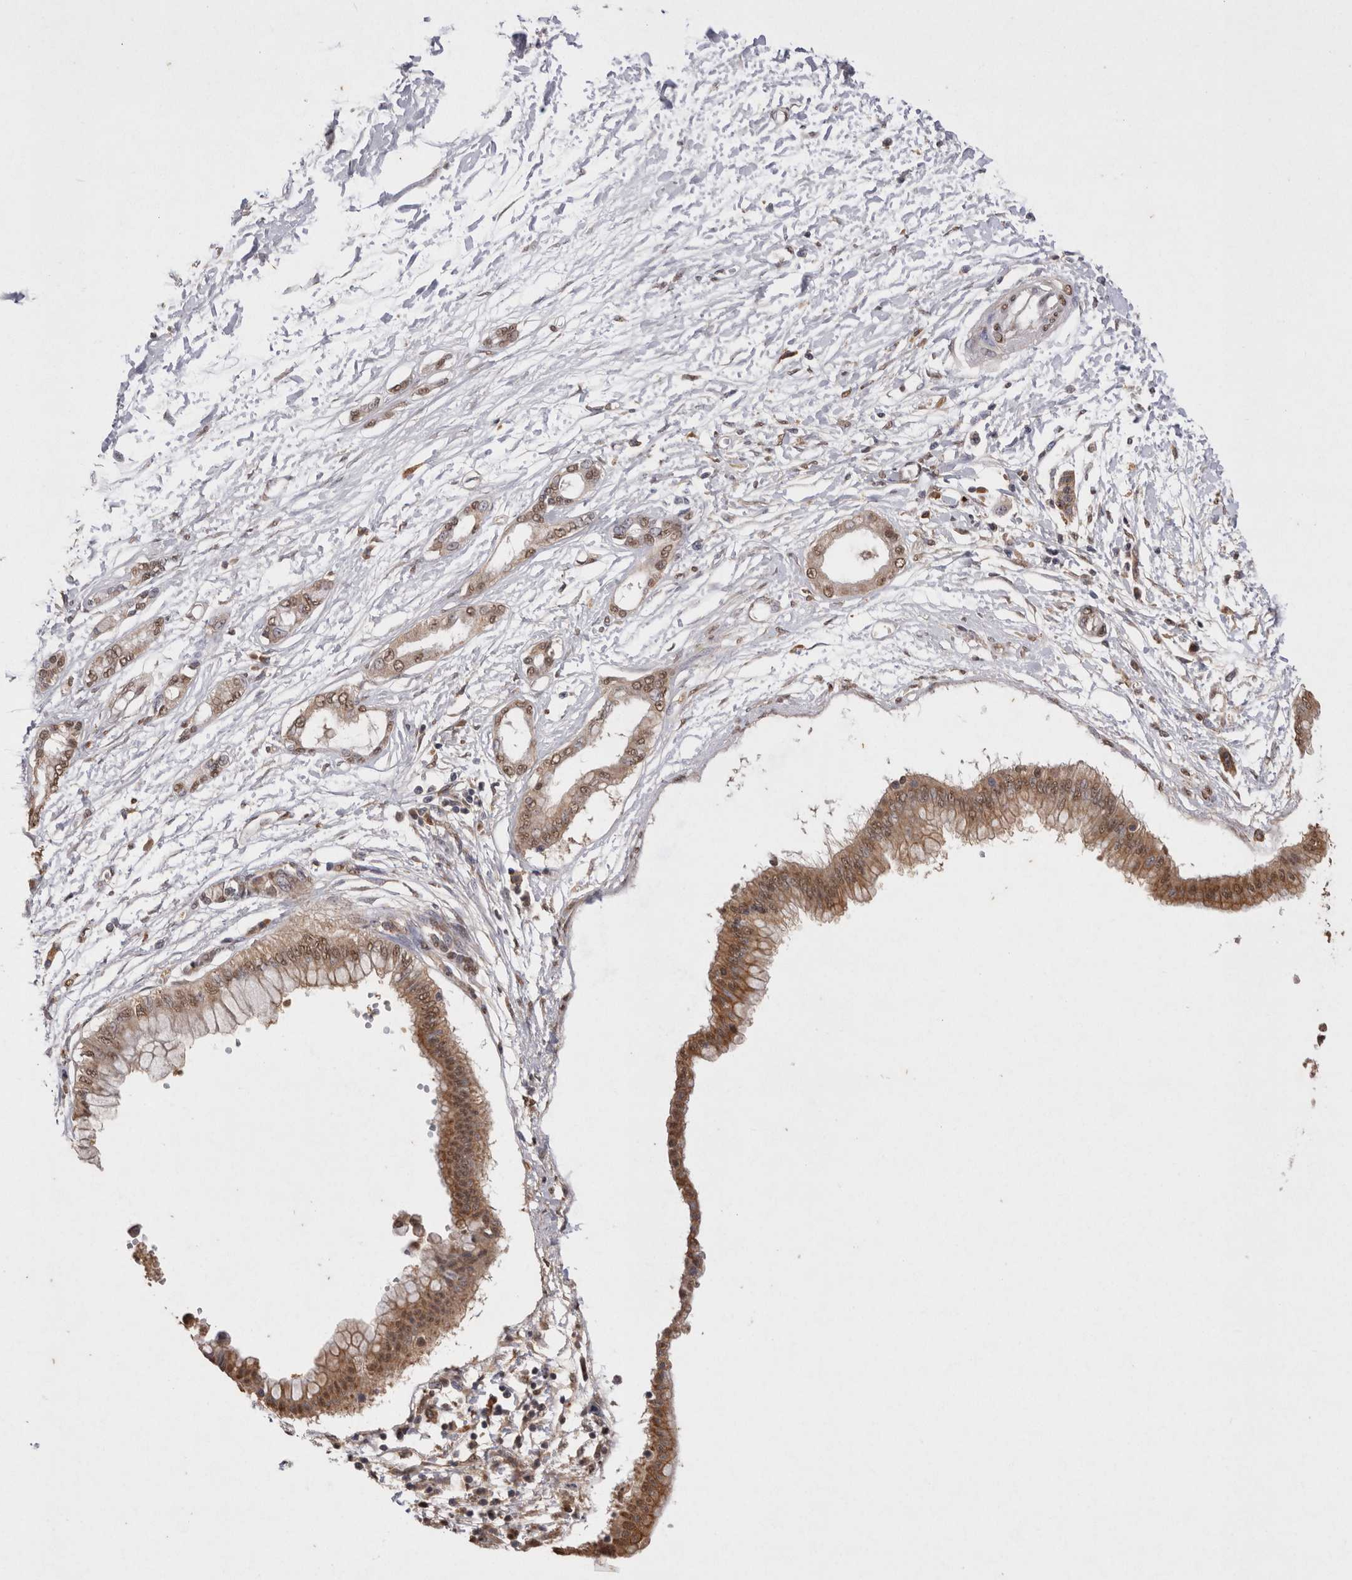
{"staining": {"intensity": "moderate", "quantity": ">75%", "location": "cytoplasmic/membranous,nuclear"}, "tissue": "pancreatic cancer", "cell_type": "Tumor cells", "image_type": "cancer", "snomed": [{"axis": "morphology", "description": "Adenocarcinoma, NOS"}, {"axis": "topography", "description": "Pancreas"}], "caption": "Protein analysis of pancreatic cancer (adenocarcinoma) tissue reveals moderate cytoplasmic/membranous and nuclear staining in about >75% of tumor cells.", "gene": "GRK5", "patient": {"sex": "male", "age": 56}}